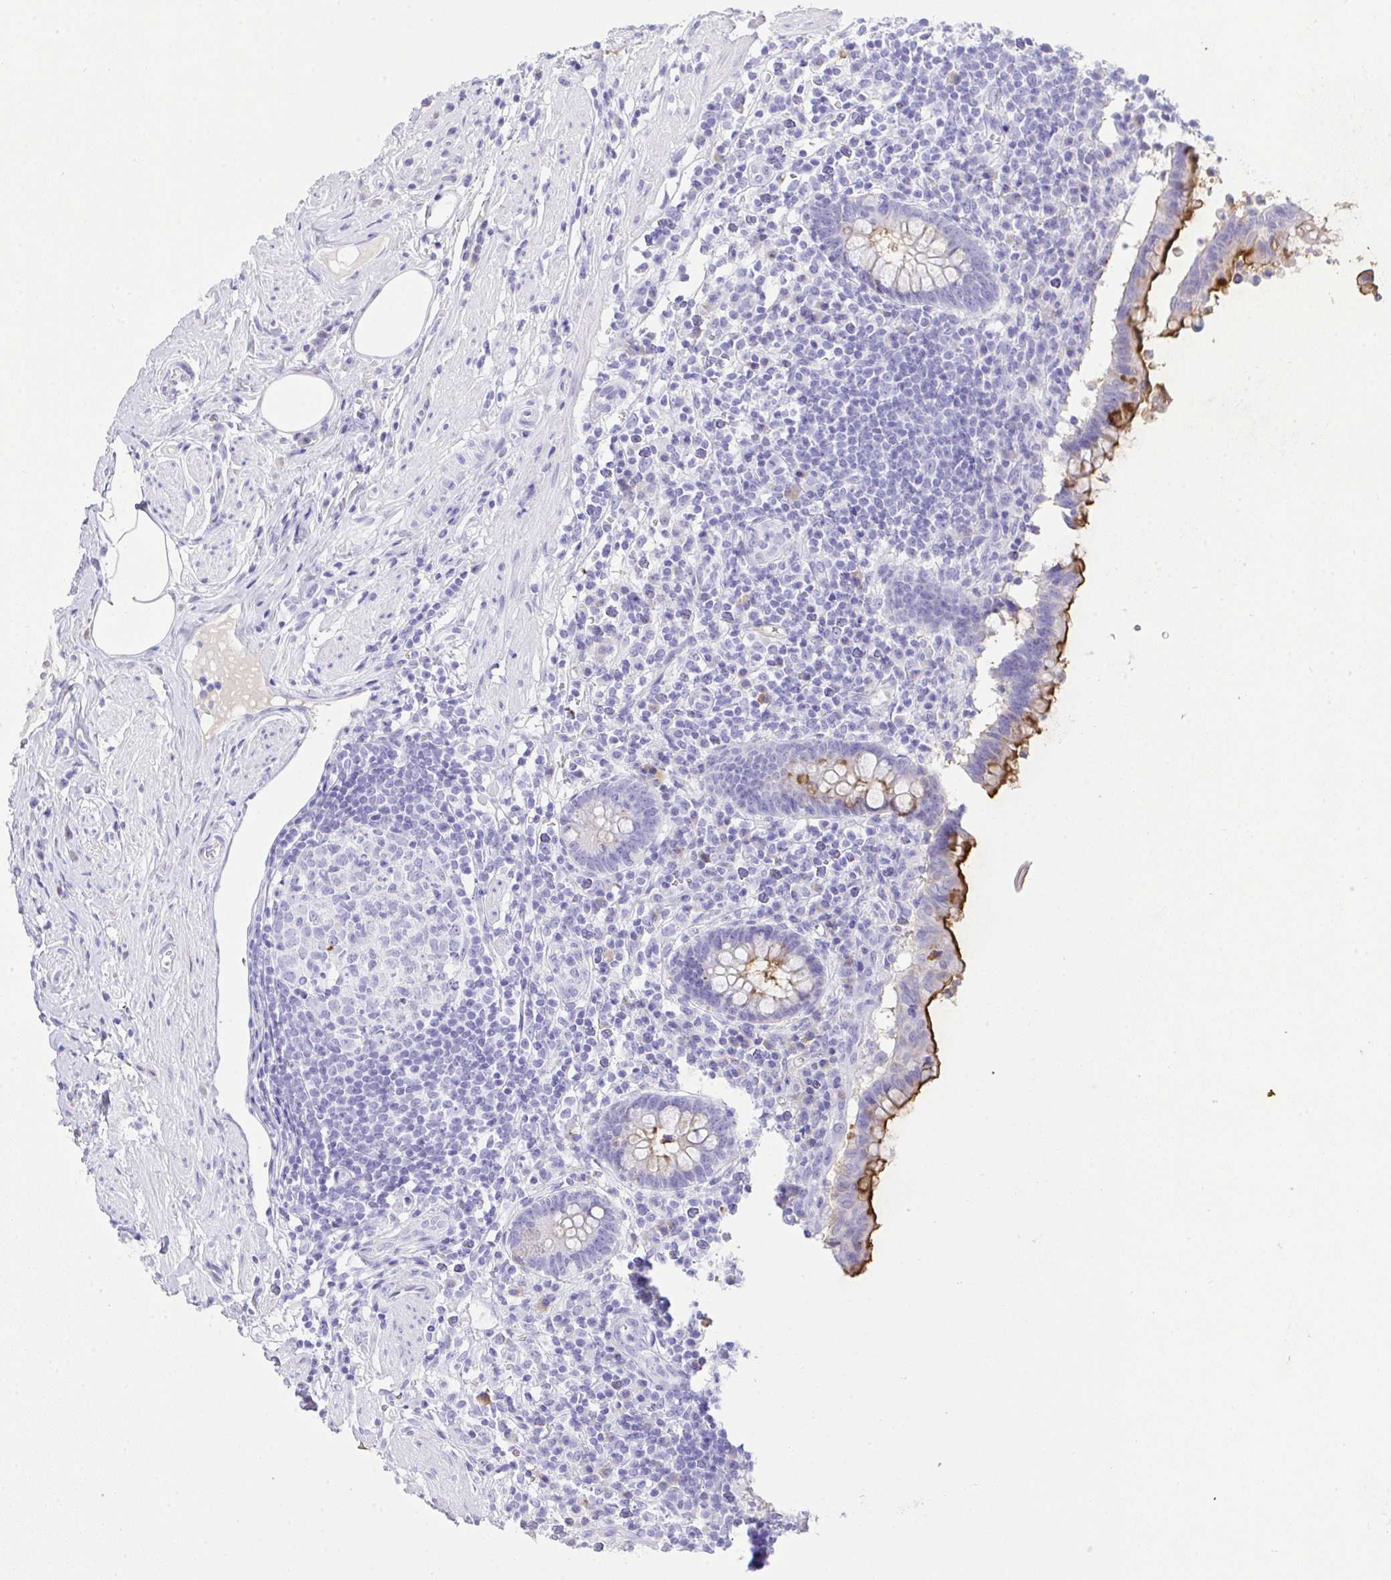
{"staining": {"intensity": "strong", "quantity": "<25%", "location": "cytoplasmic/membranous"}, "tissue": "appendix", "cell_type": "Glandular cells", "image_type": "normal", "snomed": [{"axis": "morphology", "description": "Normal tissue, NOS"}, {"axis": "topography", "description": "Appendix"}], "caption": "Benign appendix was stained to show a protein in brown. There is medium levels of strong cytoplasmic/membranous positivity in approximately <25% of glandular cells.", "gene": "AKR1D1", "patient": {"sex": "female", "age": 56}}